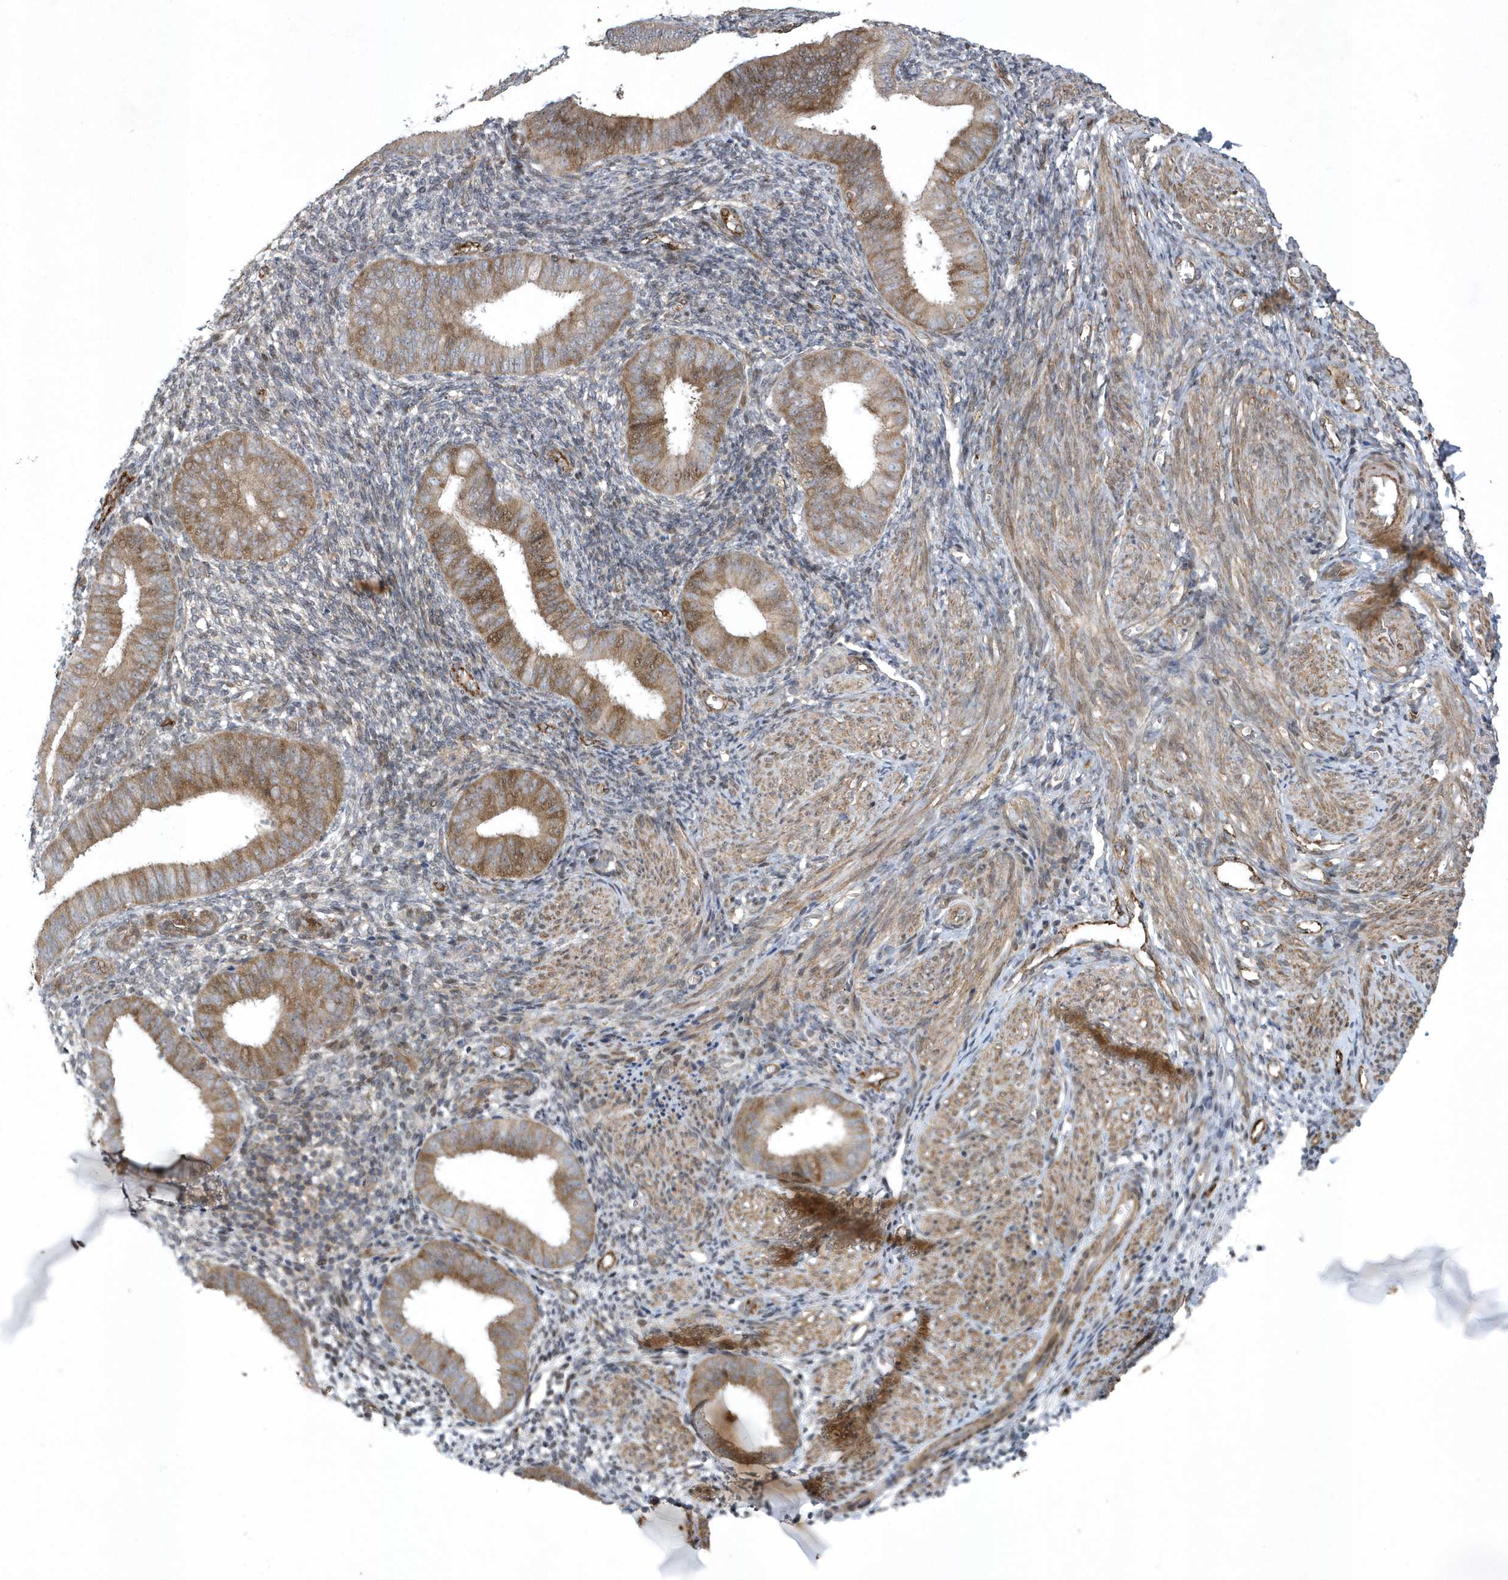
{"staining": {"intensity": "weak", "quantity": "<25%", "location": "cytoplasmic/membranous"}, "tissue": "endometrium", "cell_type": "Cells in endometrial stroma", "image_type": "normal", "snomed": [{"axis": "morphology", "description": "Normal tissue, NOS"}, {"axis": "topography", "description": "Uterus"}, {"axis": "topography", "description": "Endometrium"}], "caption": "DAB immunohistochemical staining of benign human endometrium reveals no significant expression in cells in endometrial stroma.", "gene": "N4BP2", "patient": {"sex": "female", "age": 48}}